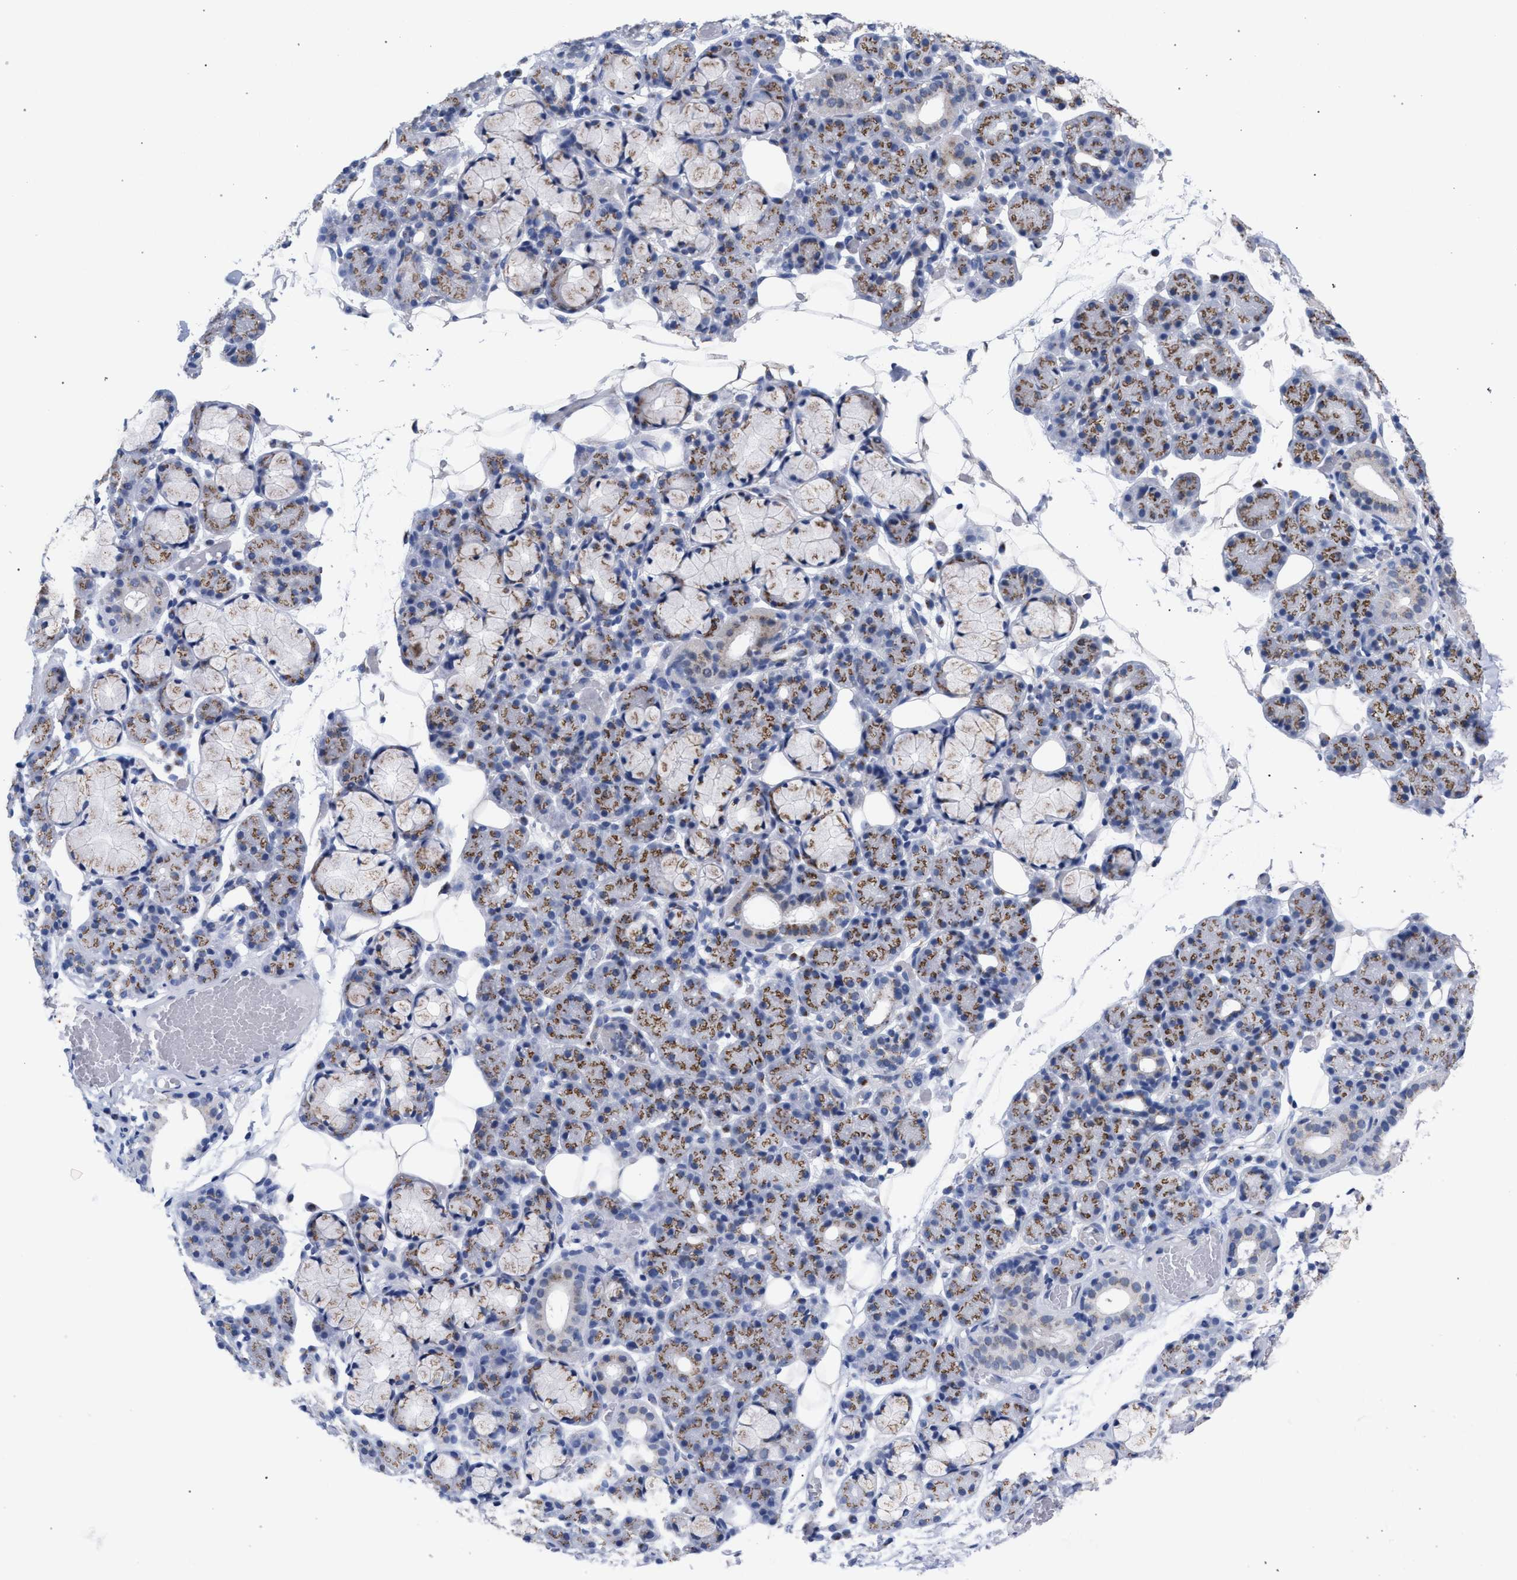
{"staining": {"intensity": "strong", "quantity": "25%-75%", "location": "cytoplasmic/membranous"}, "tissue": "salivary gland", "cell_type": "Glandular cells", "image_type": "normal", "snomed": [{"axis": "morphology", "description": "Normal tissue, NOS"}, {"axis": "topography", "description": "Salivary gland"}], "caption": "Protein staining by IHC shows strong cytoplasmic/membranous expression in approximately 25%-75% of glandular cells in benign salivary gland.", "gene": "GOLGA2", "patient": {"sex": "male", "age": 63}}